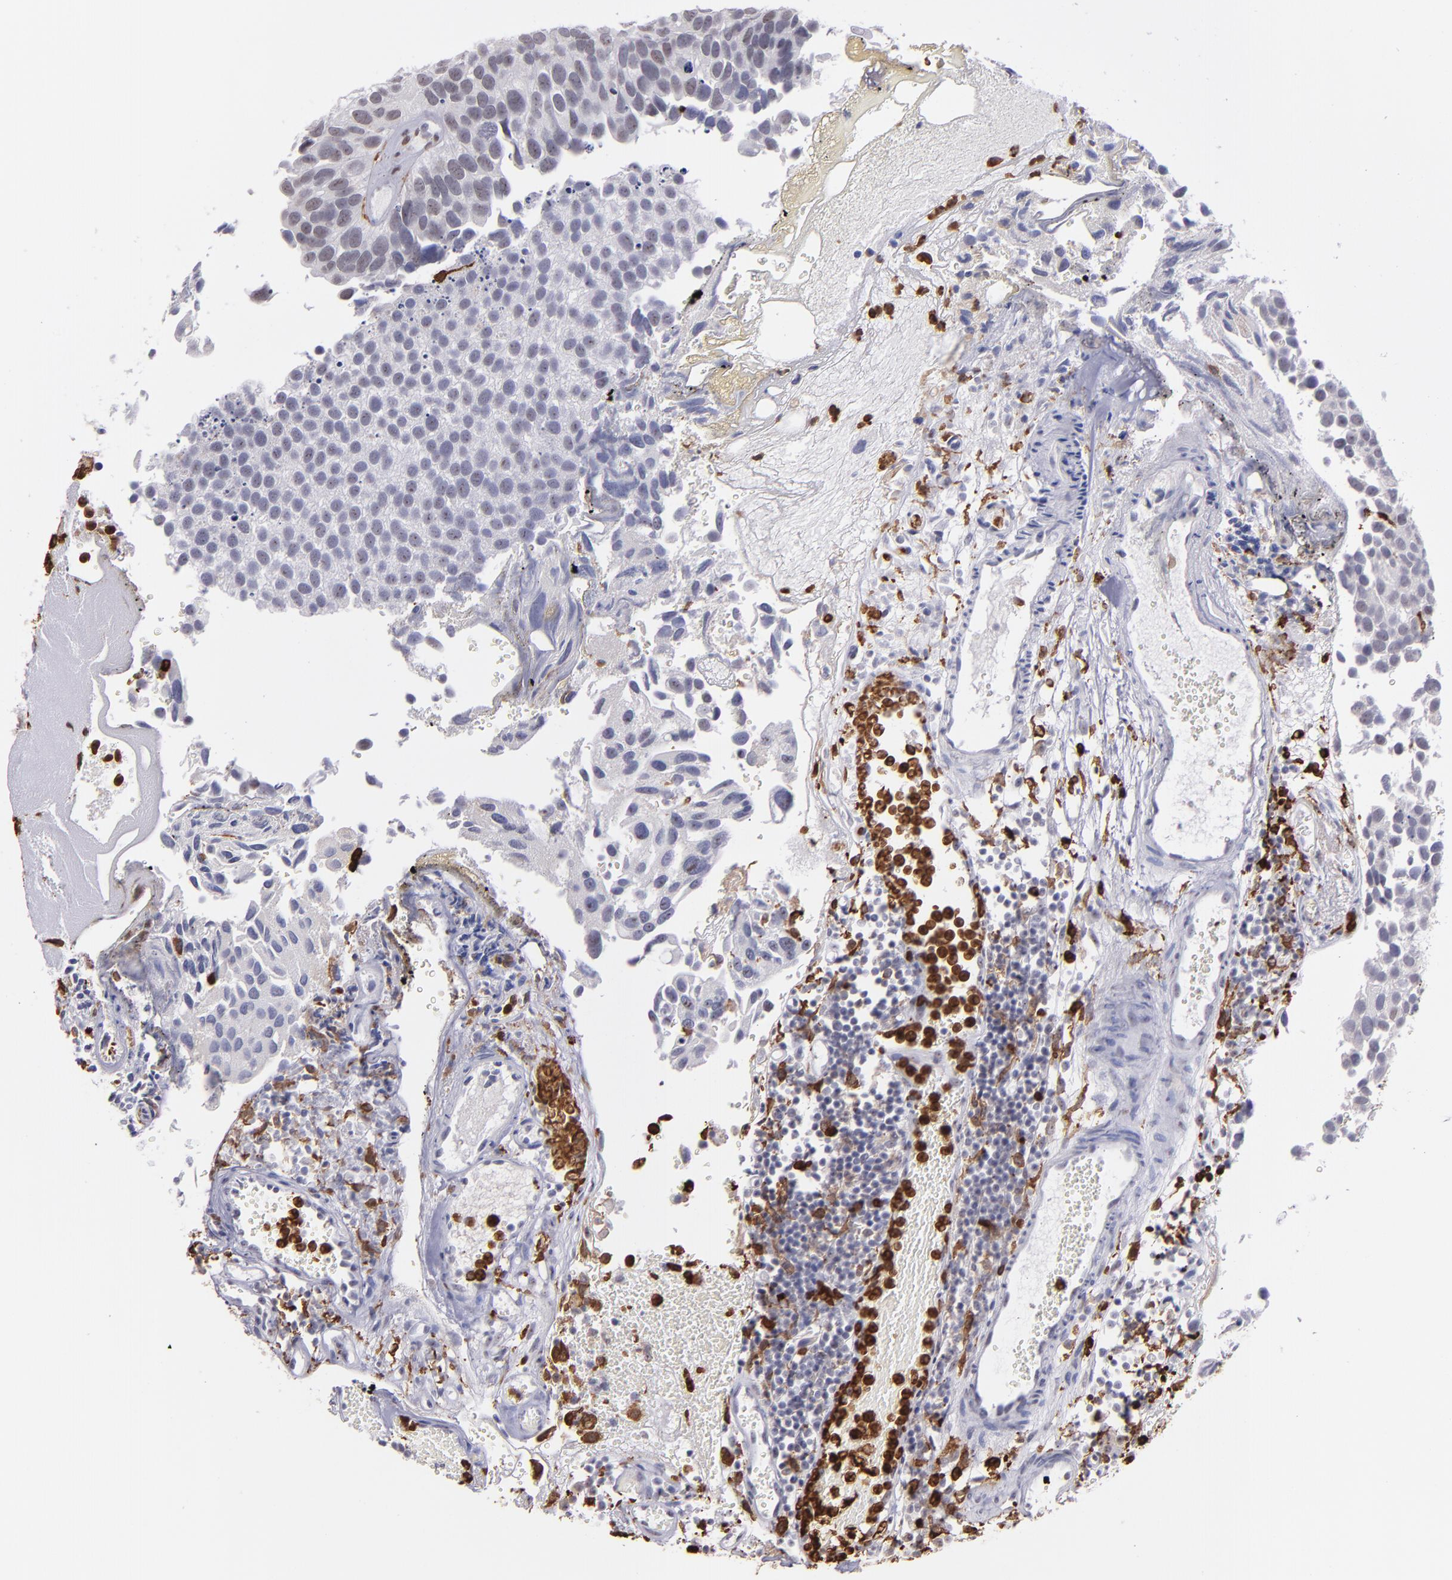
{"staining": {"intensity": "negative", "quantity": "none", "location": "none"}, "tissue": "urothelial cancer", "cell_type": "Tumor cells", "image_type": "cancer", "snomed": [{"axis": "morphology", "description": "Urothelial carcinoma, High grade"}, {"axis": "topography", "description": "Urinary bladder"}], "caption": "High magnification brightfield microscopy of urothelial cancer stained with DAB (brown) and counterstained with hematoxylin (blue): tumor cells show no significant expression. (Stains: DAB (3,3'-diaminobenzidine) immunohistochemistry (IHC) with hematoxylin counter stain, Microscopy: brightfield microscopy at high magnification).", "gene": "NCF2", "patient": {"sex": "male", "age": 72}}